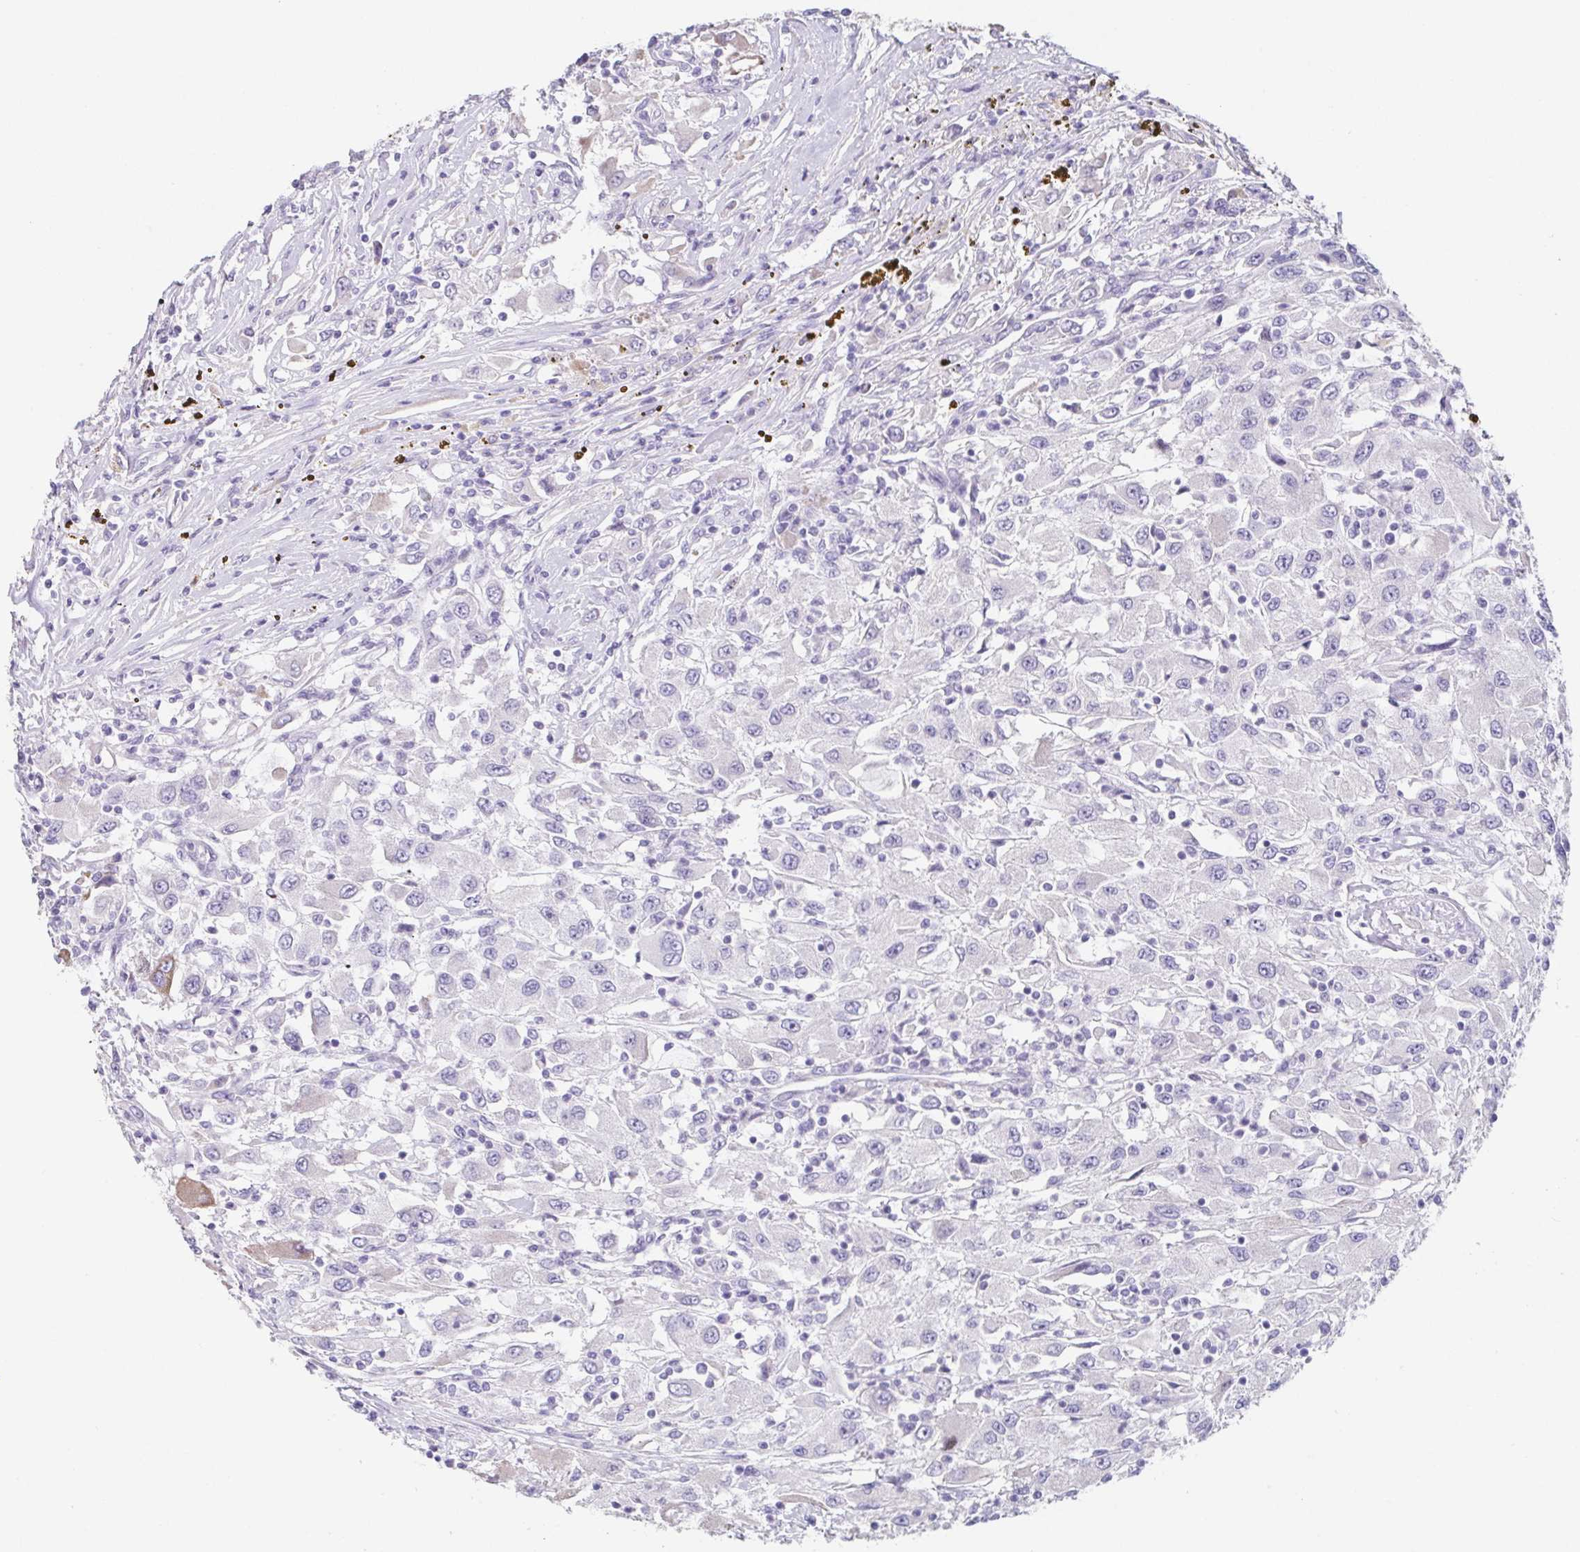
{"staining": {"intensity": "negative", "quantity": "none", "location": "none"}, "tissue": "renal cancer", "cell_type": "Tumor cells", "image_type": "cancer", "snomed": [{"axis": "morphology", "description": "Adenocarcinoma, NOS"}, {"axis": "topography", "description": "Kidney"}], "caption": "This is an immunohistochemistry micrograph of adenocarcinoma (renal). There is no positivity in tumor cells.", "gene": "HDGFL1", "patient": {"sex": "female", "age": 67}}